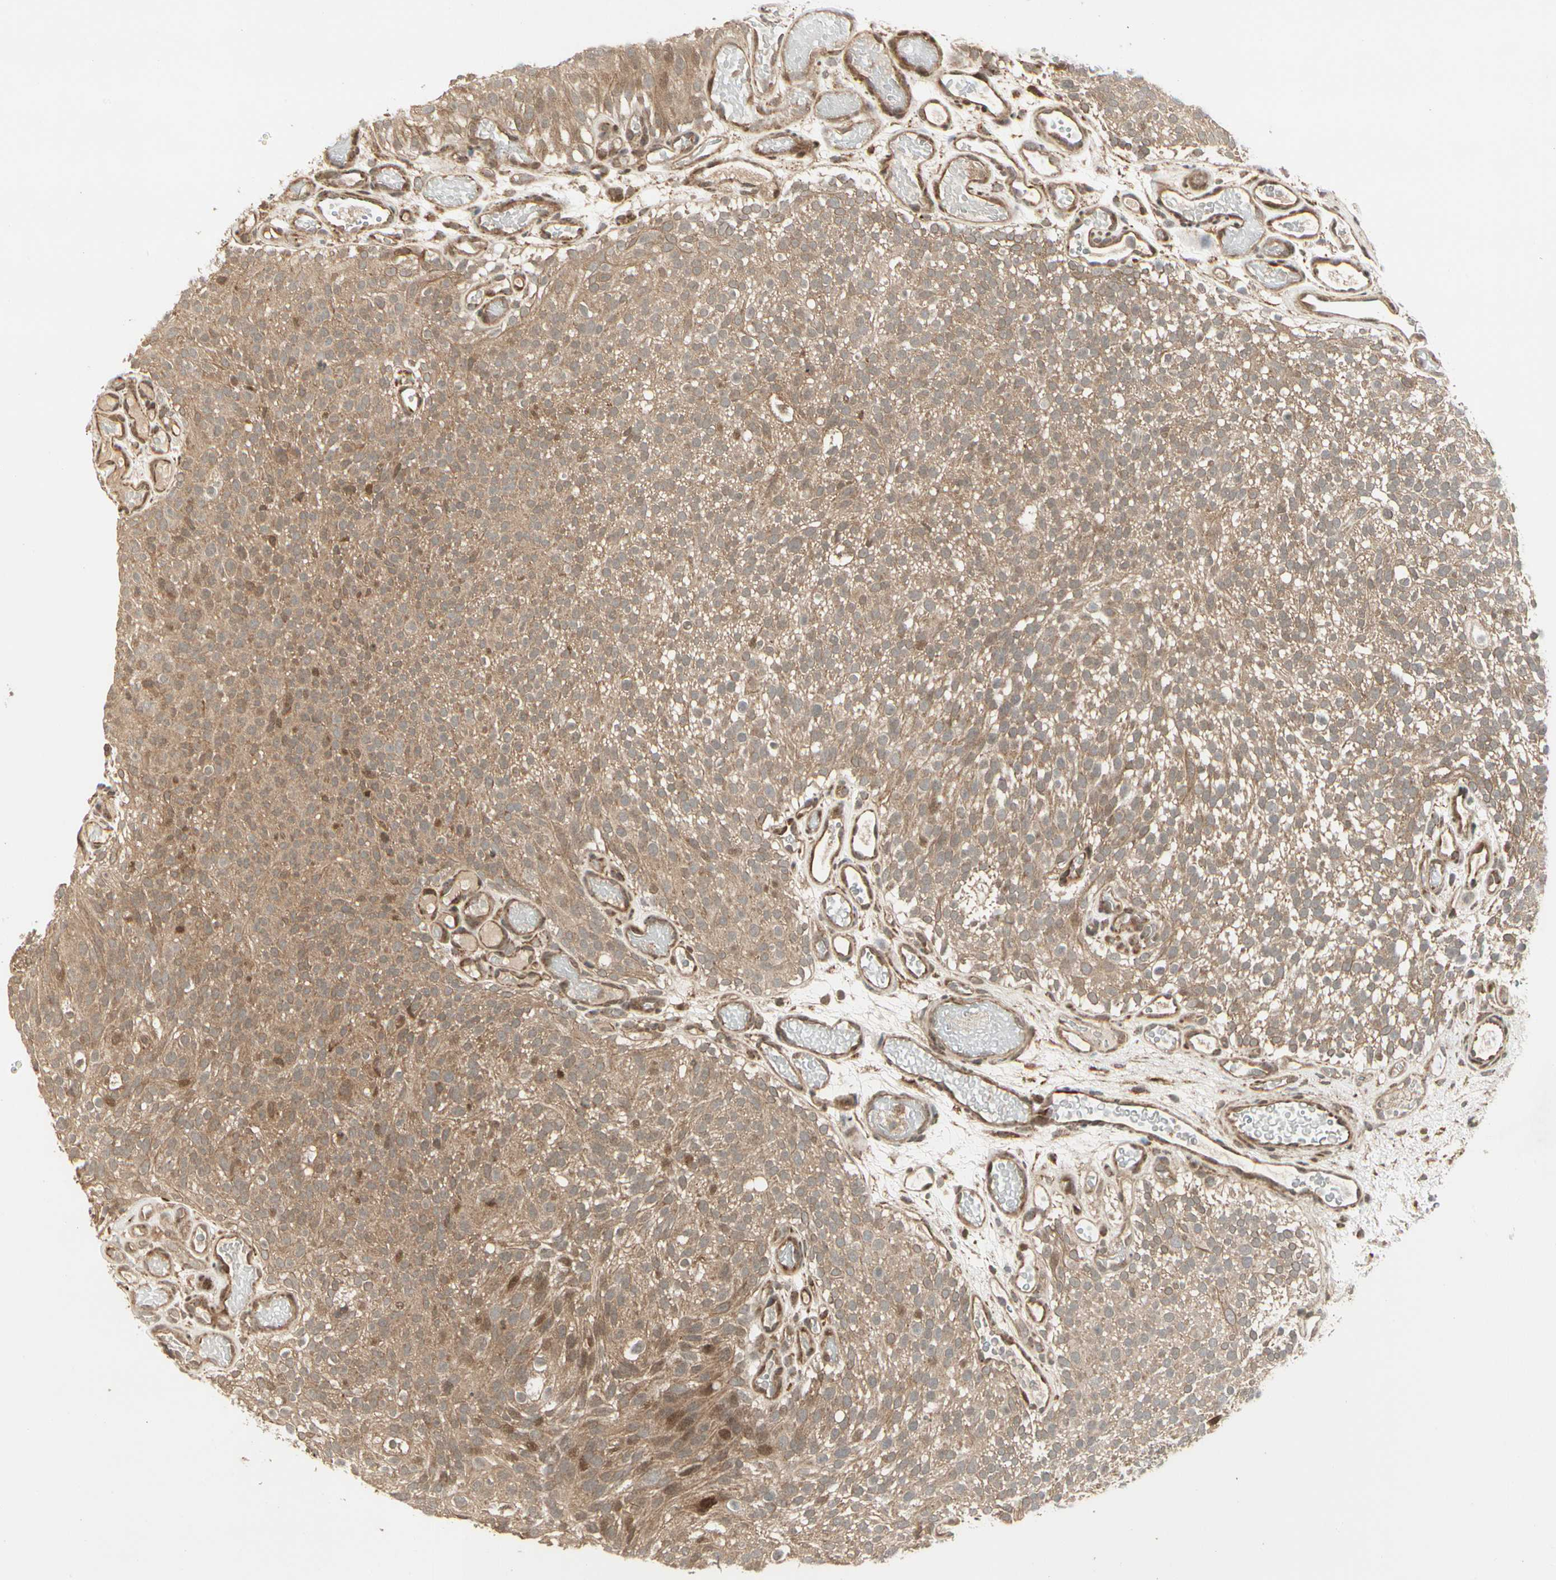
{"staining": {"intensity": "weak", "quantity": ">75%", "location": "cytoplasmic/membranous"}, "tissue": "urothelial cancer", "cell_type": "Tumor cells", "image_type": "cancer", "snomed": [{"axis": "morphology", "description": "Urothelial carcinoma, Low grade"}, {"axis": "topography", "description": "Urinary bladder"}], "caption": "Weak cytoplasmic/membranous protein positivity is identified in about >75% of tumor cells in urothelial cancer.", "gene": "GLUL", "patient": {"sex": "male", "age": 78}}